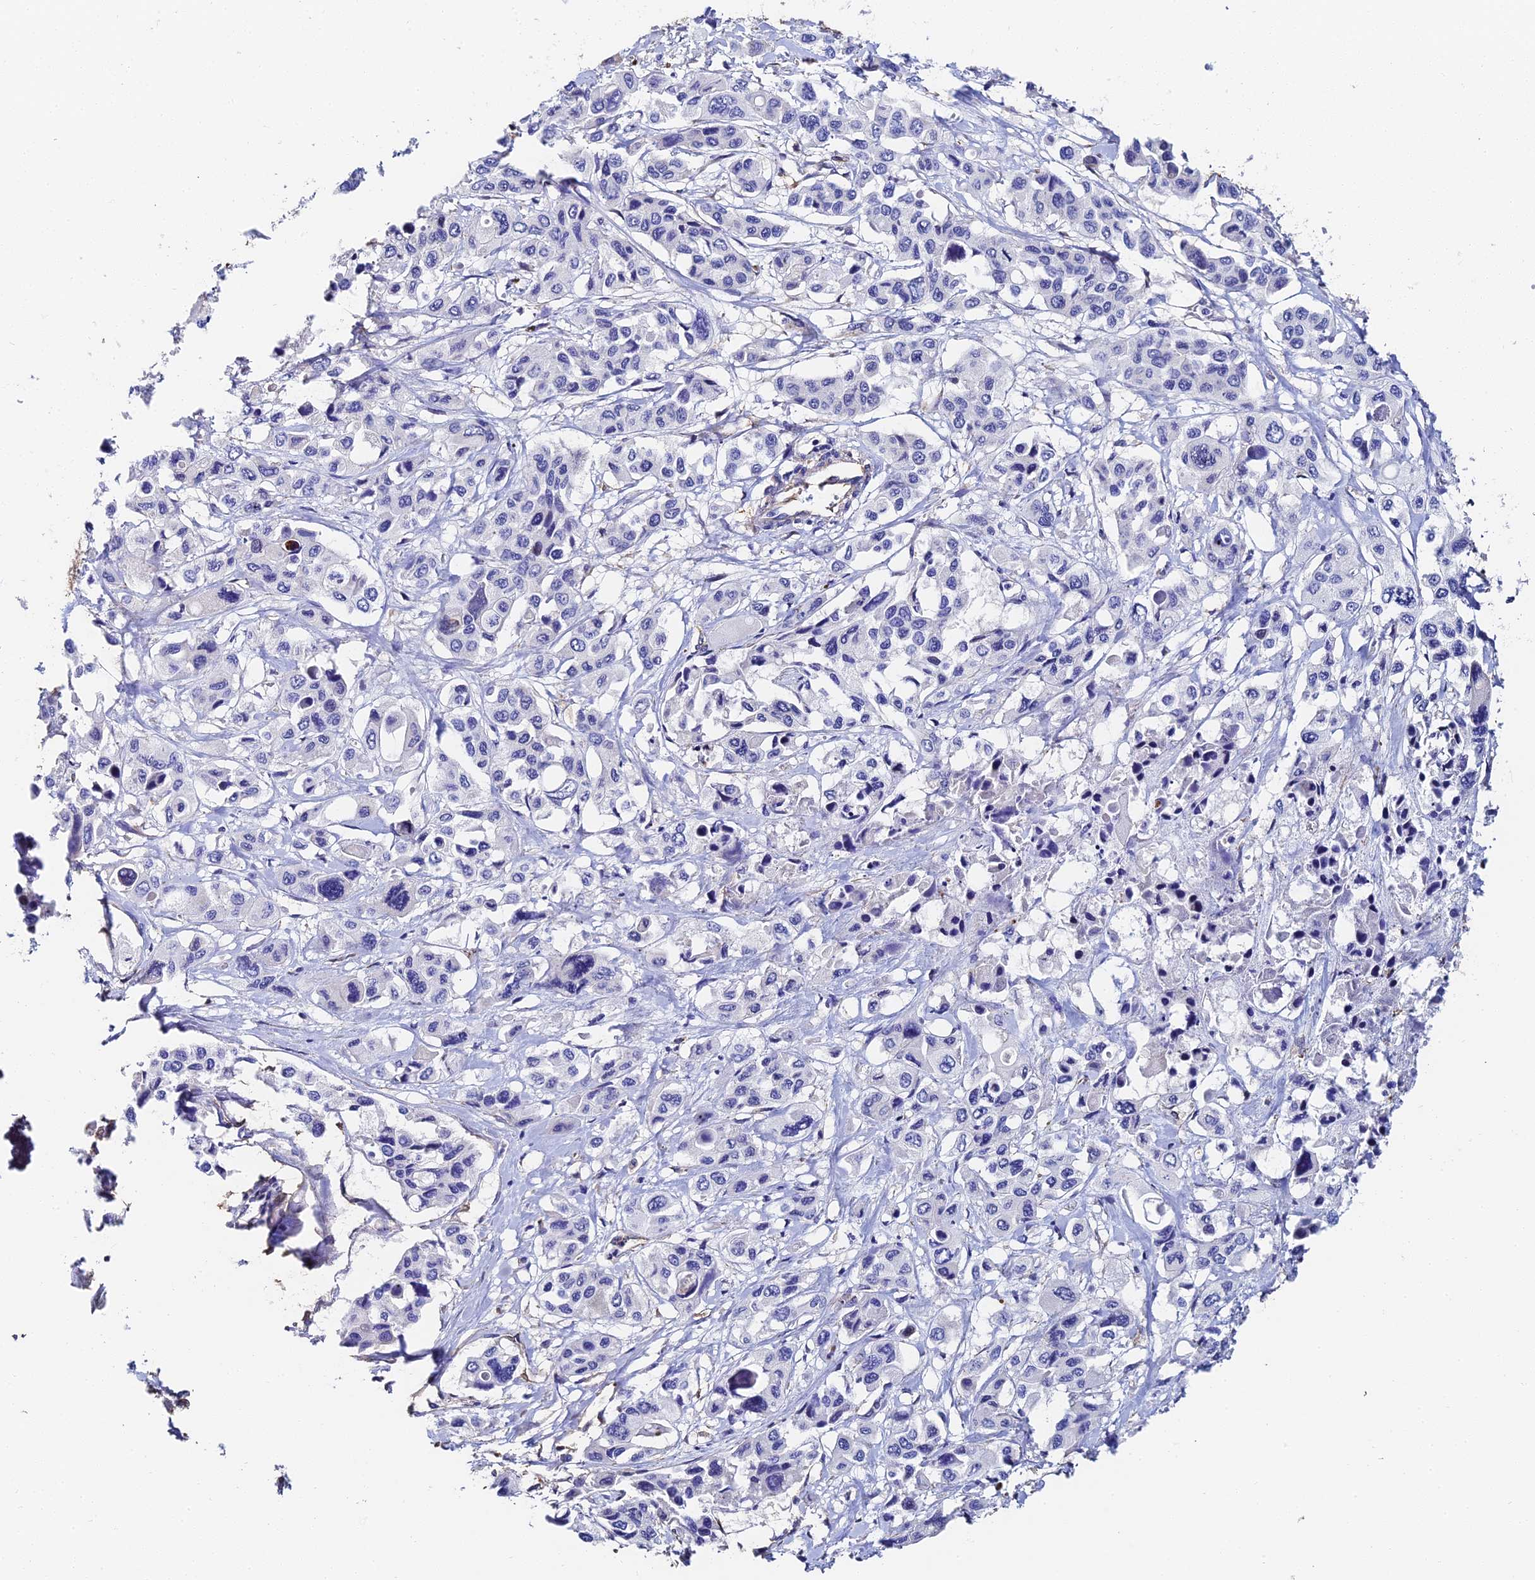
{"staining": {"intensity": "negative", "quantity": "none", "location": "none"}, "tissue": "pancreatic cancer", "cell_type": "Tumor cells", "image_type": "cancer", "snomed": [{"axis": "morphology", "description": "Adenocarcinoma, NOS"}, {"axis": "topography", "description": "Pancreas"}], "caption": "A high-resolution histopathology image shows immunohistochemistry (IHC) staining of pancreatic adenocarcinoma, which exhibits no significant expression in tumor cells. (DAB immunohistochemistry (IHC) visualized using brightfield microscopy, high magnification).", "gene": "ENSG00000268674", "patient": {"sex": "male", "age": 92}}